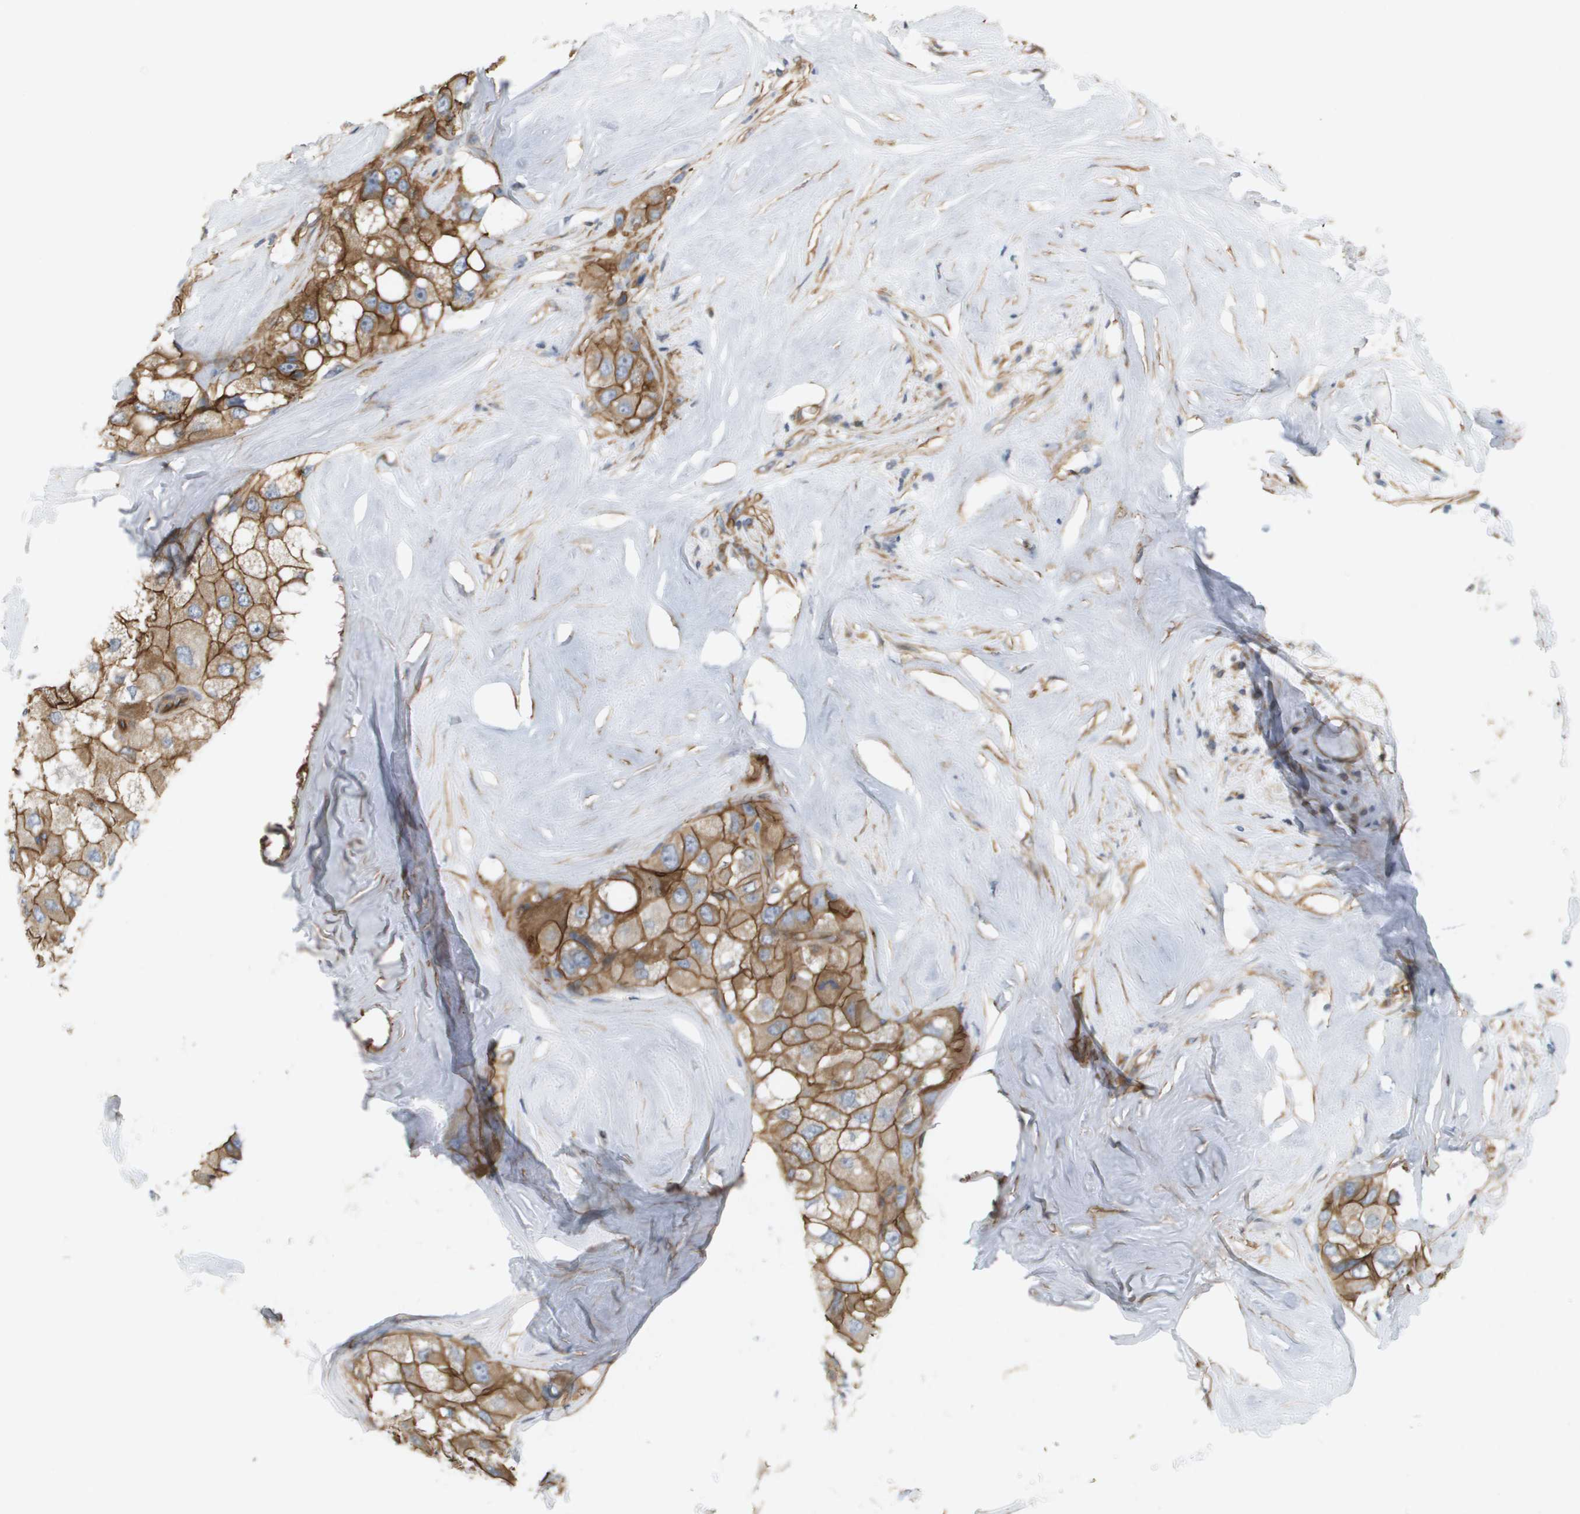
{"staining": {"intensity": "strong", "quantity": ">75%", "location": "cytoplasmic/membranous"}, "tissue": "liver cancer", "cell_type": "Tumor cells", "image_type": "cancer", "snomed": [{"axis": "morphology", "description": "Carcinoma, Hepatocellular, NOS"}, {"axis": "topography", "description": "Liver"}], "caption": "Immunohistochemical staining of human liver cancer (hepatocellular carcinoma) reveals high levels of strong cytoplasmic/membranous positivity in approximately >75% of tumor cells. Immunohistochemistry stains the protein of interest in brown and the nuclei are stained blue.", "gene": "SGMS2", "patient": {"sex": "male", "age": 80}}